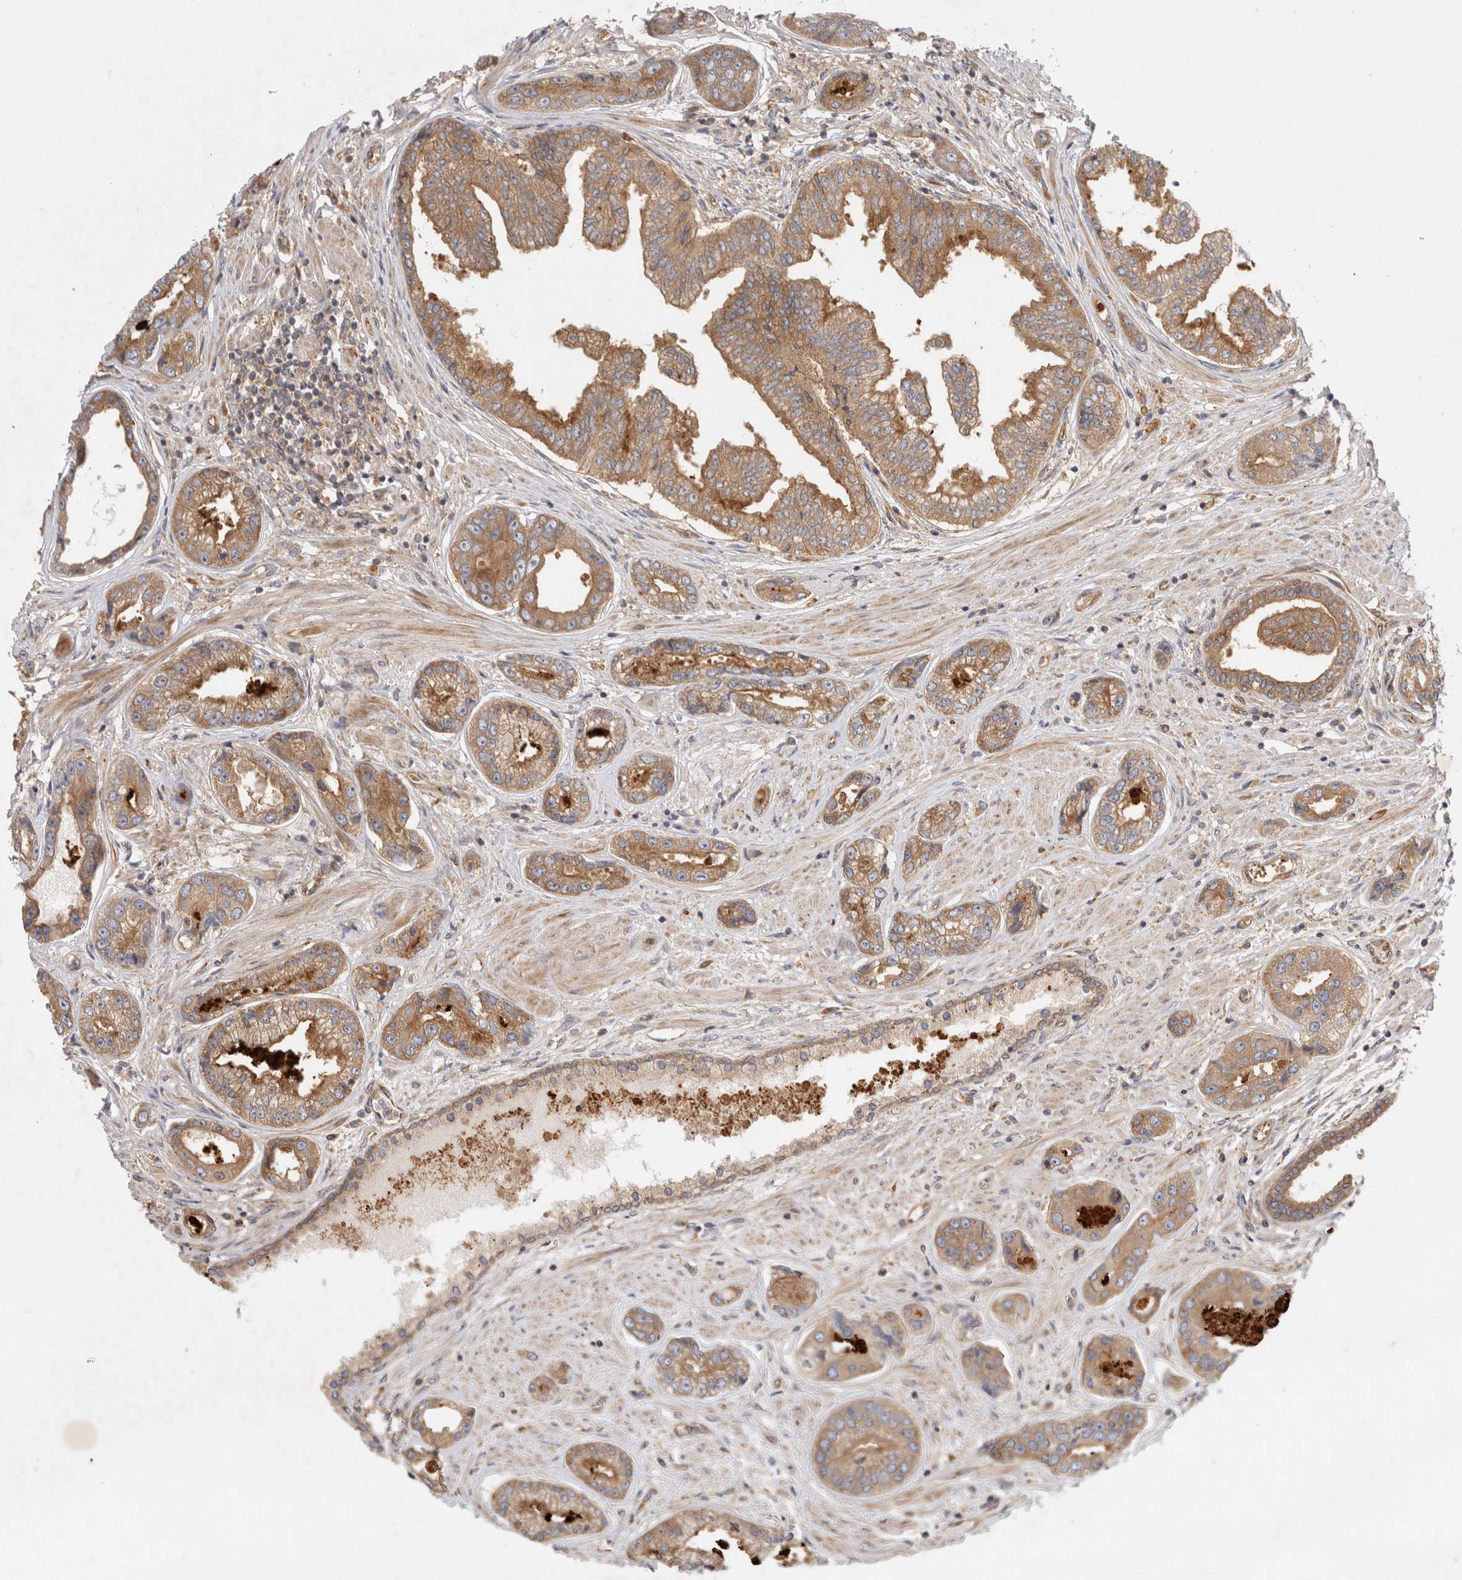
{"staining": {"intensity": "moderate", "quantity": ">75%", "location": "cytoplasmic/membranous"}, "tissue": "prostate cancer", "cell_type": "Tumor cells", "image_type": "cancer", "snomed": [{"axis": "morphology", "description": "Adenocarcinoma, High grade"}, {"axis": "topography", "description": "Prostate"}], "caption": "Protein expression analysis of prostate adenocarcinoma (high-grade) displays moderate cytoplasmic/membranous staining in approximately >75% of tumor cells.", "gene": "GPR150", "patient": {"sex": "male", "age": 61}}